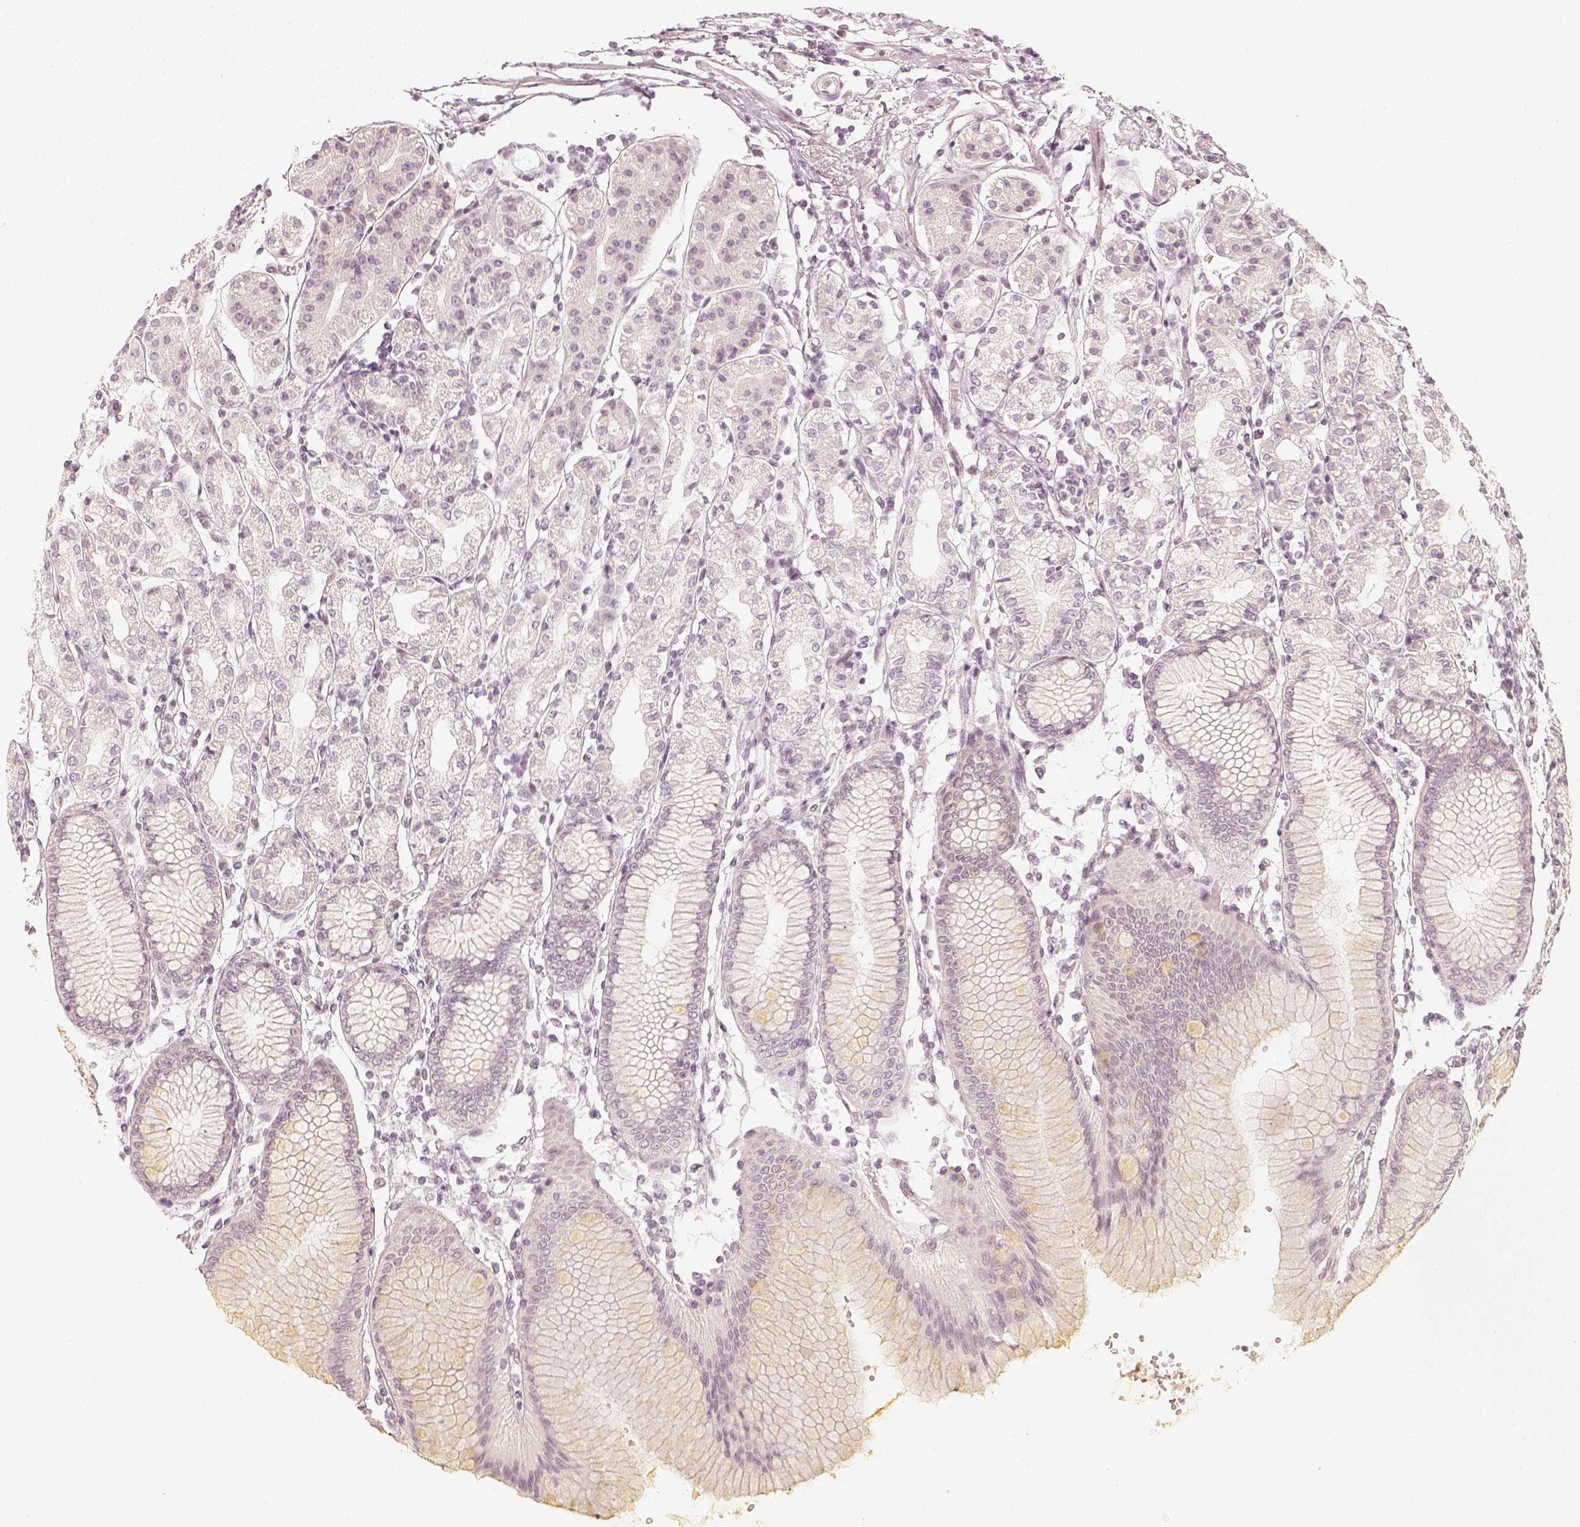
{"staining": {"intensity": "negative", "quantity": "none", "location": "none"}, "tissue": "stomach", "cell_type": "Glandular cells", "image_type": "normal", "snomed": [{"axis": "morphology", "description": "Normal tissue, NOS"}, {"axis": "topography", "description": "Skeletal muscle"}, {"axis": "topography", "description": "Stomach"}], "caption": "A high-resolution photomicrograph shows IHC staining of normal stomach, which shows no significant expression in glandular cells. (DAB (3,3'-diaminobenzidine) IHC with hematoxylin counter stain).", "gene": "KRTAP2", "patient": {"sex": "female", "age": 57}}